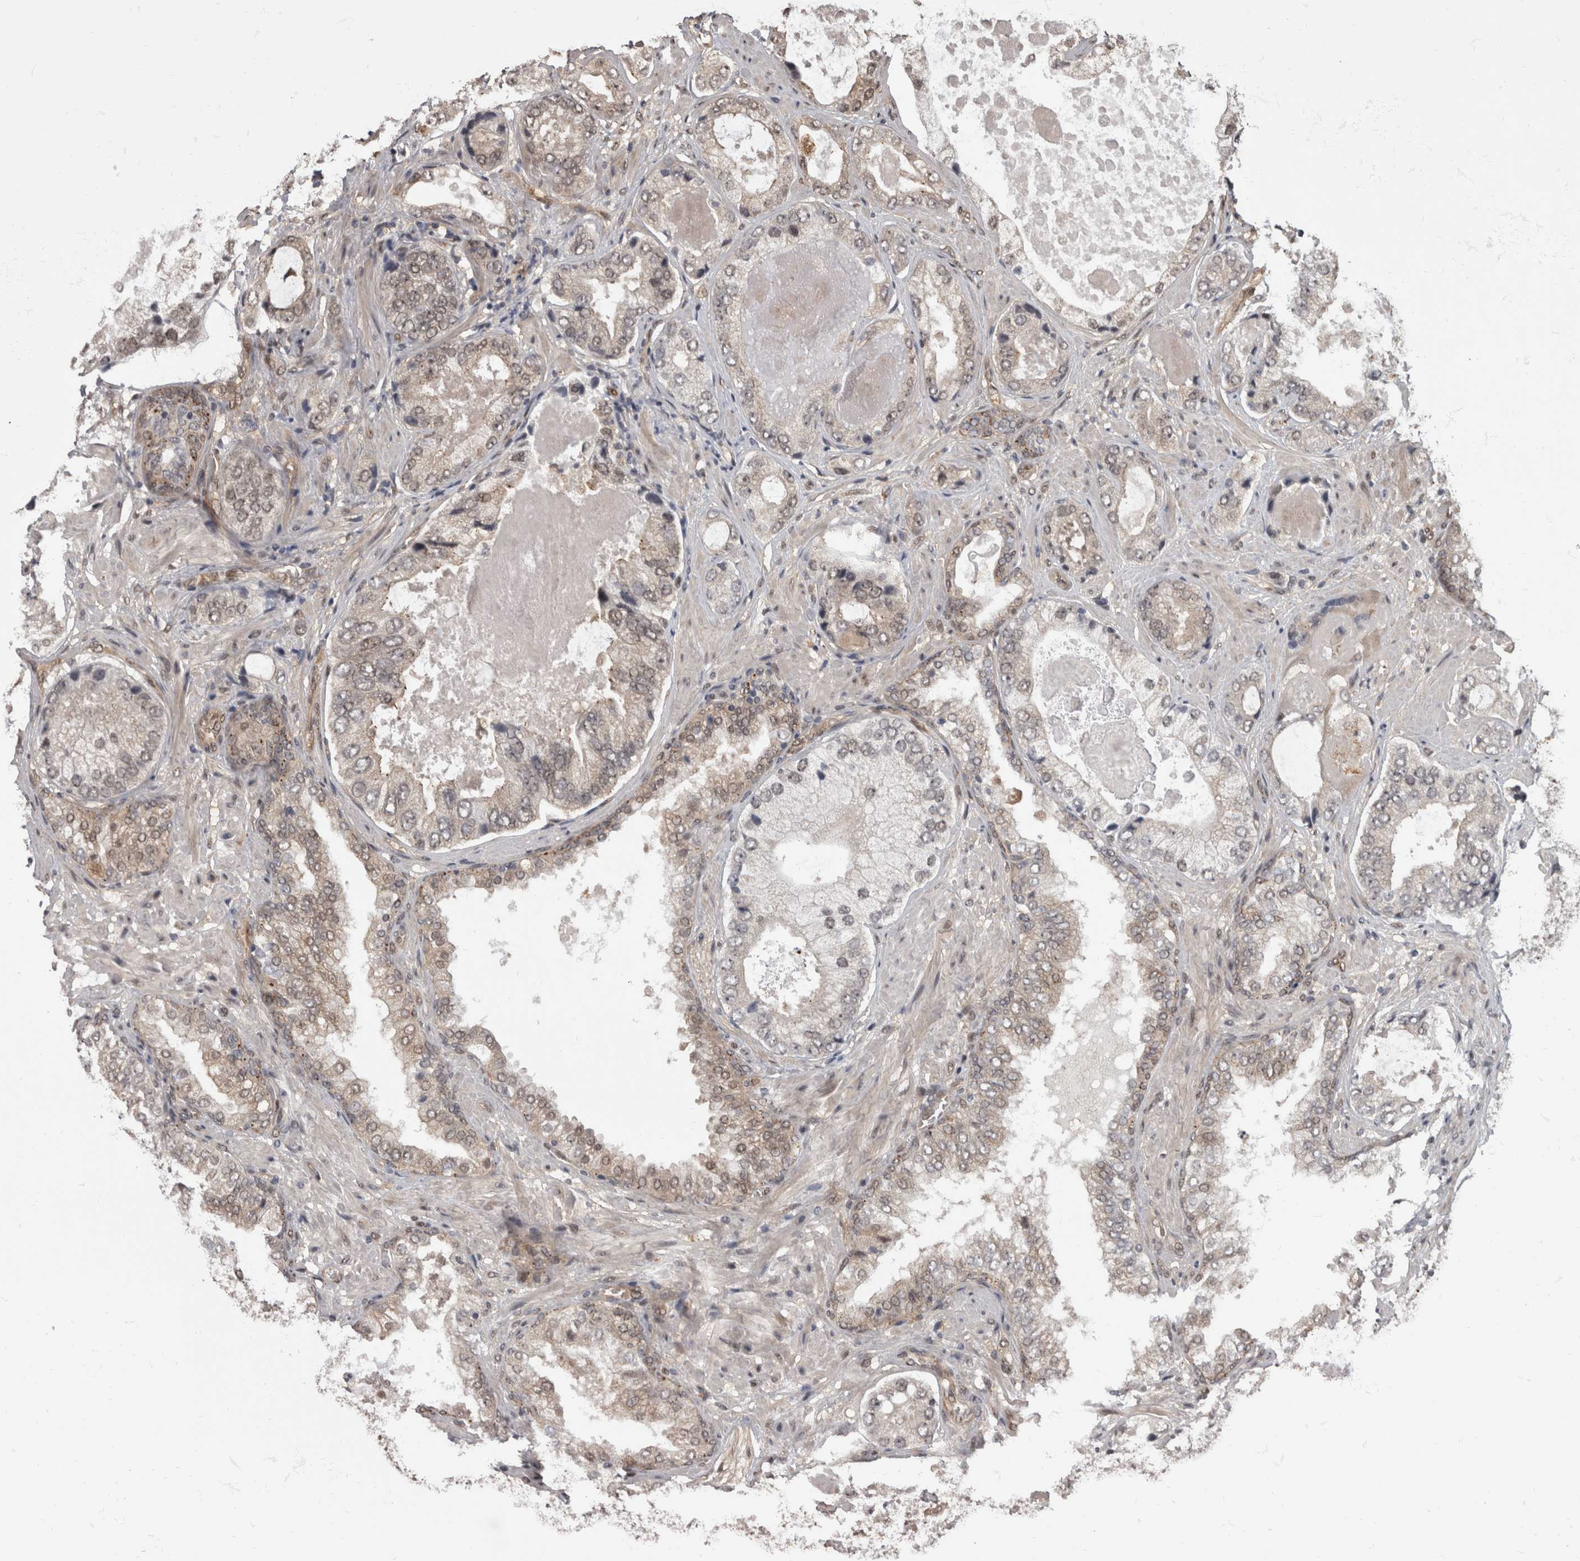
{"staining": {"intensity": "weak", "quantity": "25%-75%", "location": "cytoplasmic/membranous,nuclear"}, "tissue": "prostate cancer", "cell_type": "Tumor cells", "image_type": "cancer", "snomed": [{"axis": "morphology", "description": "Normal tissue, NOS"}, {"axis": "morphology", "description": "Adenocarcinoma, High grade"}, {"axis": "topography", "description": "Prostate"}, {"axis": "topography", "description": "Peripheral nerve tissue"}], "caption": "Immunohistochemical staining of human prostate cancer (high-grade adenocarcinoma) displays weak cytoplasmic/membranous and nuclear protein positivity in approximately 25%-75% of tumor cells.", "gene": "AKT3", "patient": {"sex": "male", "age": 59}}